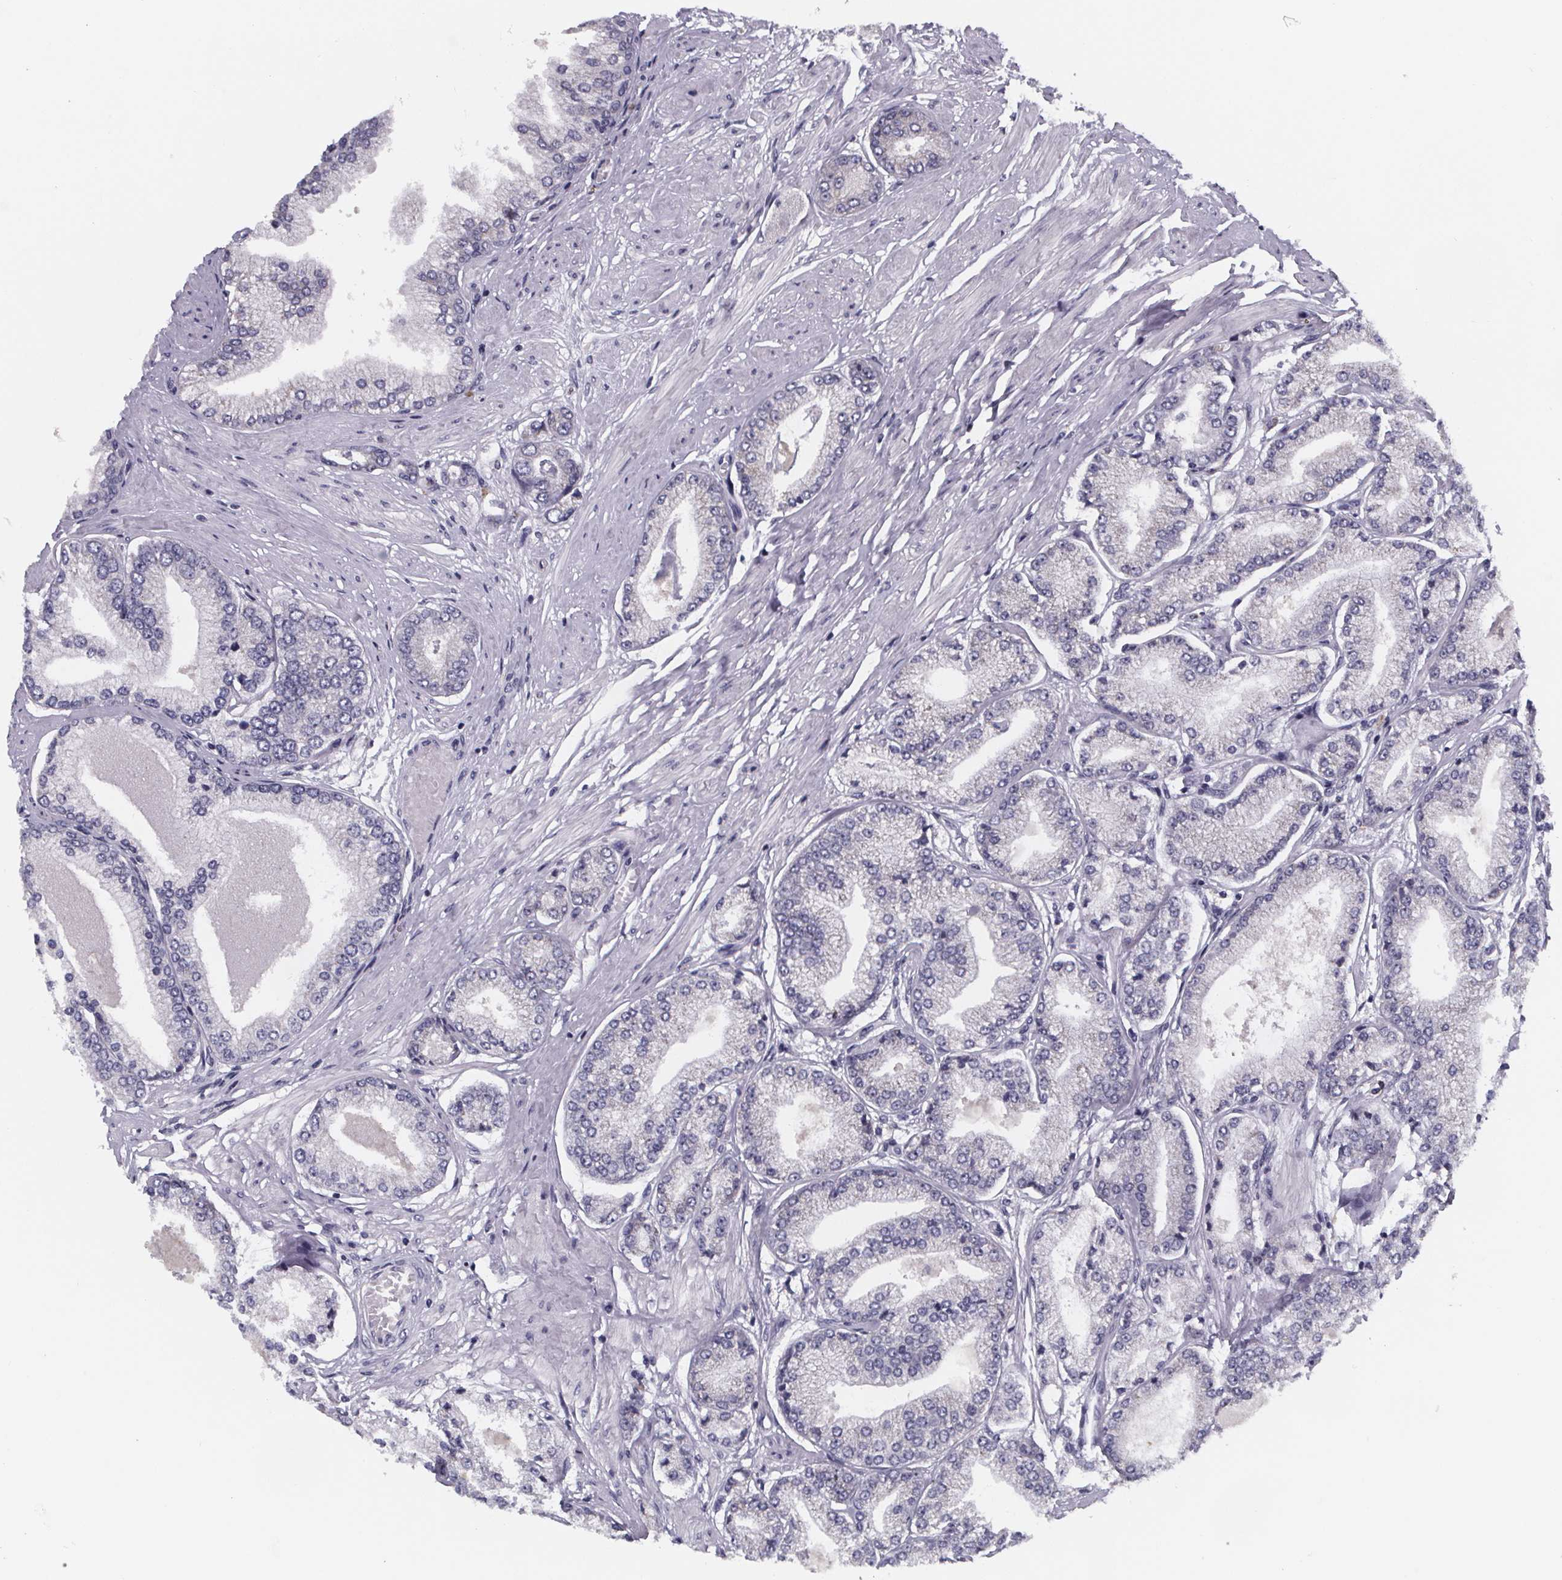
{"staining": {"intensity": "negative", "quantity": "none", "location": "none"}, "tissue": "prostate cancer", "cell_type": "Tumor cells", "image_type": "cancer", "snomed": [{"axis": "morphology", "description": "Adenocarcinoma, Low grade"}, {"axis": "topography", "description": "Prostate"}], "caption": "An immunohistochemistry histopathology image of prostate low-grade adenocarcinoma is shown. There is no staining in tumor cells of prostate low-grade adenocarcinoma. Nuclei are stained in blue.", "gene": "PAH", "patient": {"sex": "male", "age": 55}}